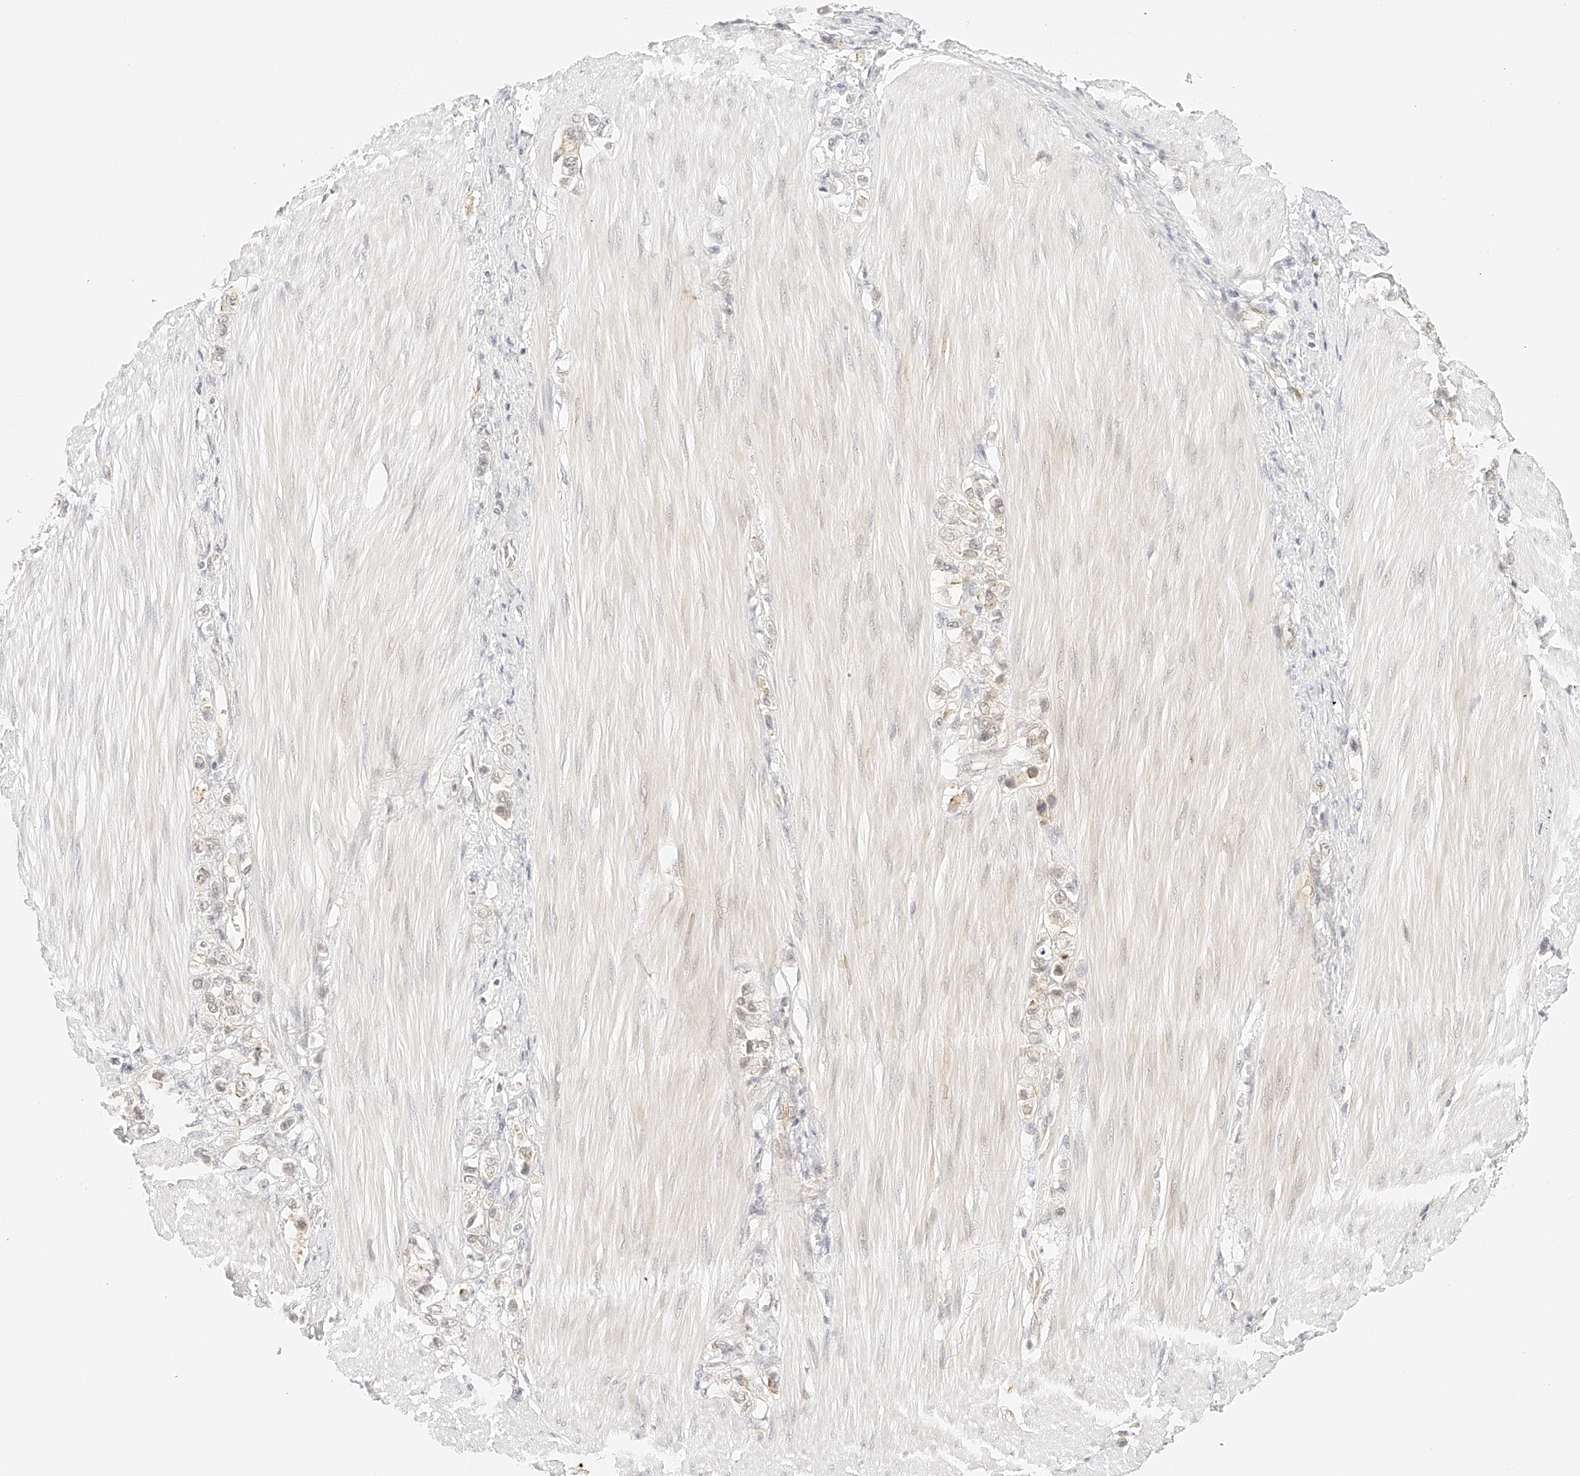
{"staining": {"intensity": "negative", "quantity": "none", "location": "none"}, "tissue": "stomach cancer", "cell_type": "Tumor cells", "image_type": "cancer", "snomed": [{"axis": "morphology", "description": "Adenocarcinoma, NOS"}, {"axis": "topography", "description": "Stomach"}], "caption": "Immunohistochemistry (IHC) of stomach cancer (adenocarcinoma) demonstrates no positivity in tumor cells. (DAB (3,3'-diaminobenzidine) immunohistochemistry (IHC), high magnification).", "gene": "ZFP69", "patient": {"sex": "female", "age": 65}}